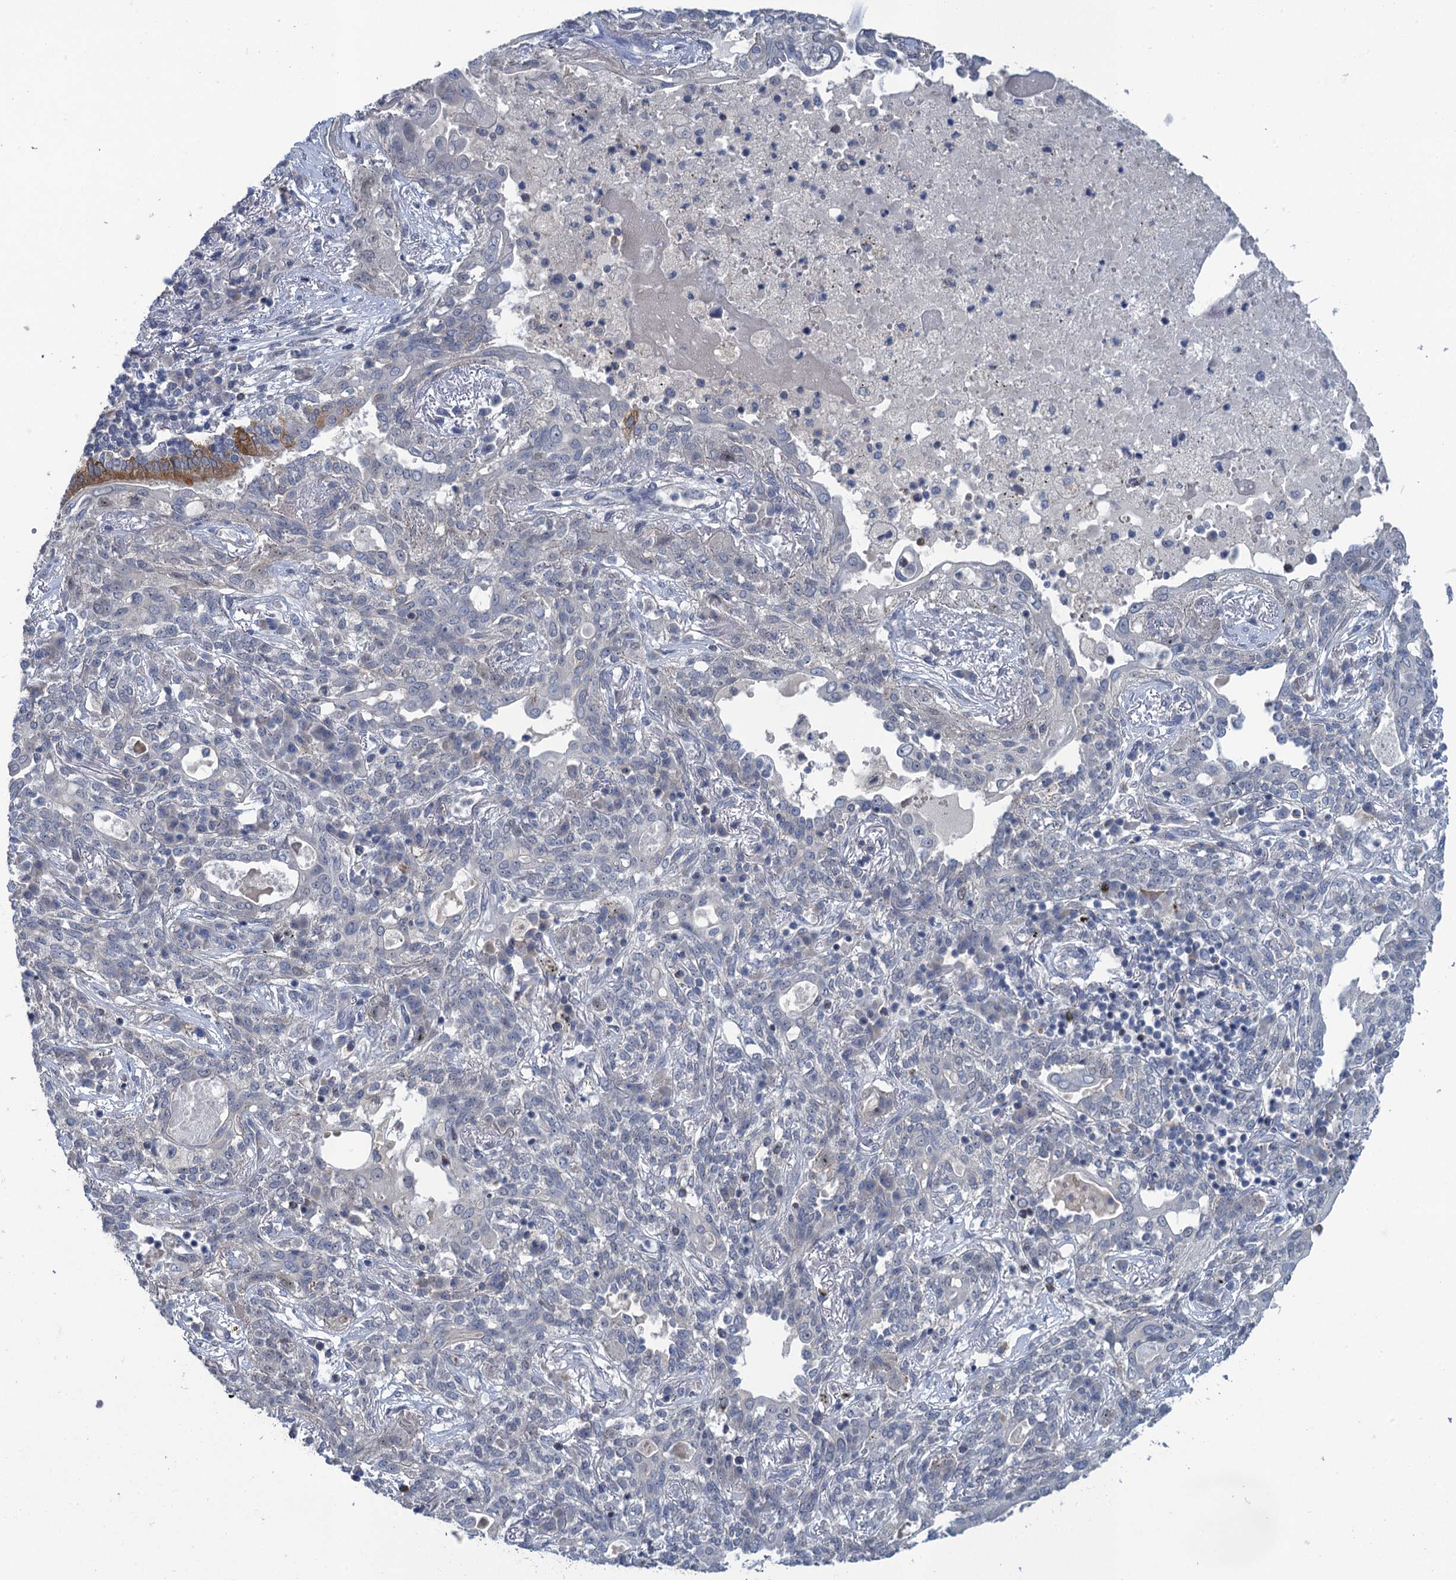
{"staining": {"intensity": "negative", "quantity": "none", "location": "none"}, "tissue": "lung cancer", "cell_type": "Tumor cells", "image_type": "cancer", "snomed": [{"axis": "morphology", "description": "Squamous cell carcinoma, NOS"}, {"axis": "topography", "description": "Lung"}], "caption": "Immunohistochemical staining of human lung cancer (squamous cell carcinoma) shows no significant positivity in tumor cells.", "gene": "MRFAP1", "patient": {"sex": "female", "age": 70}}